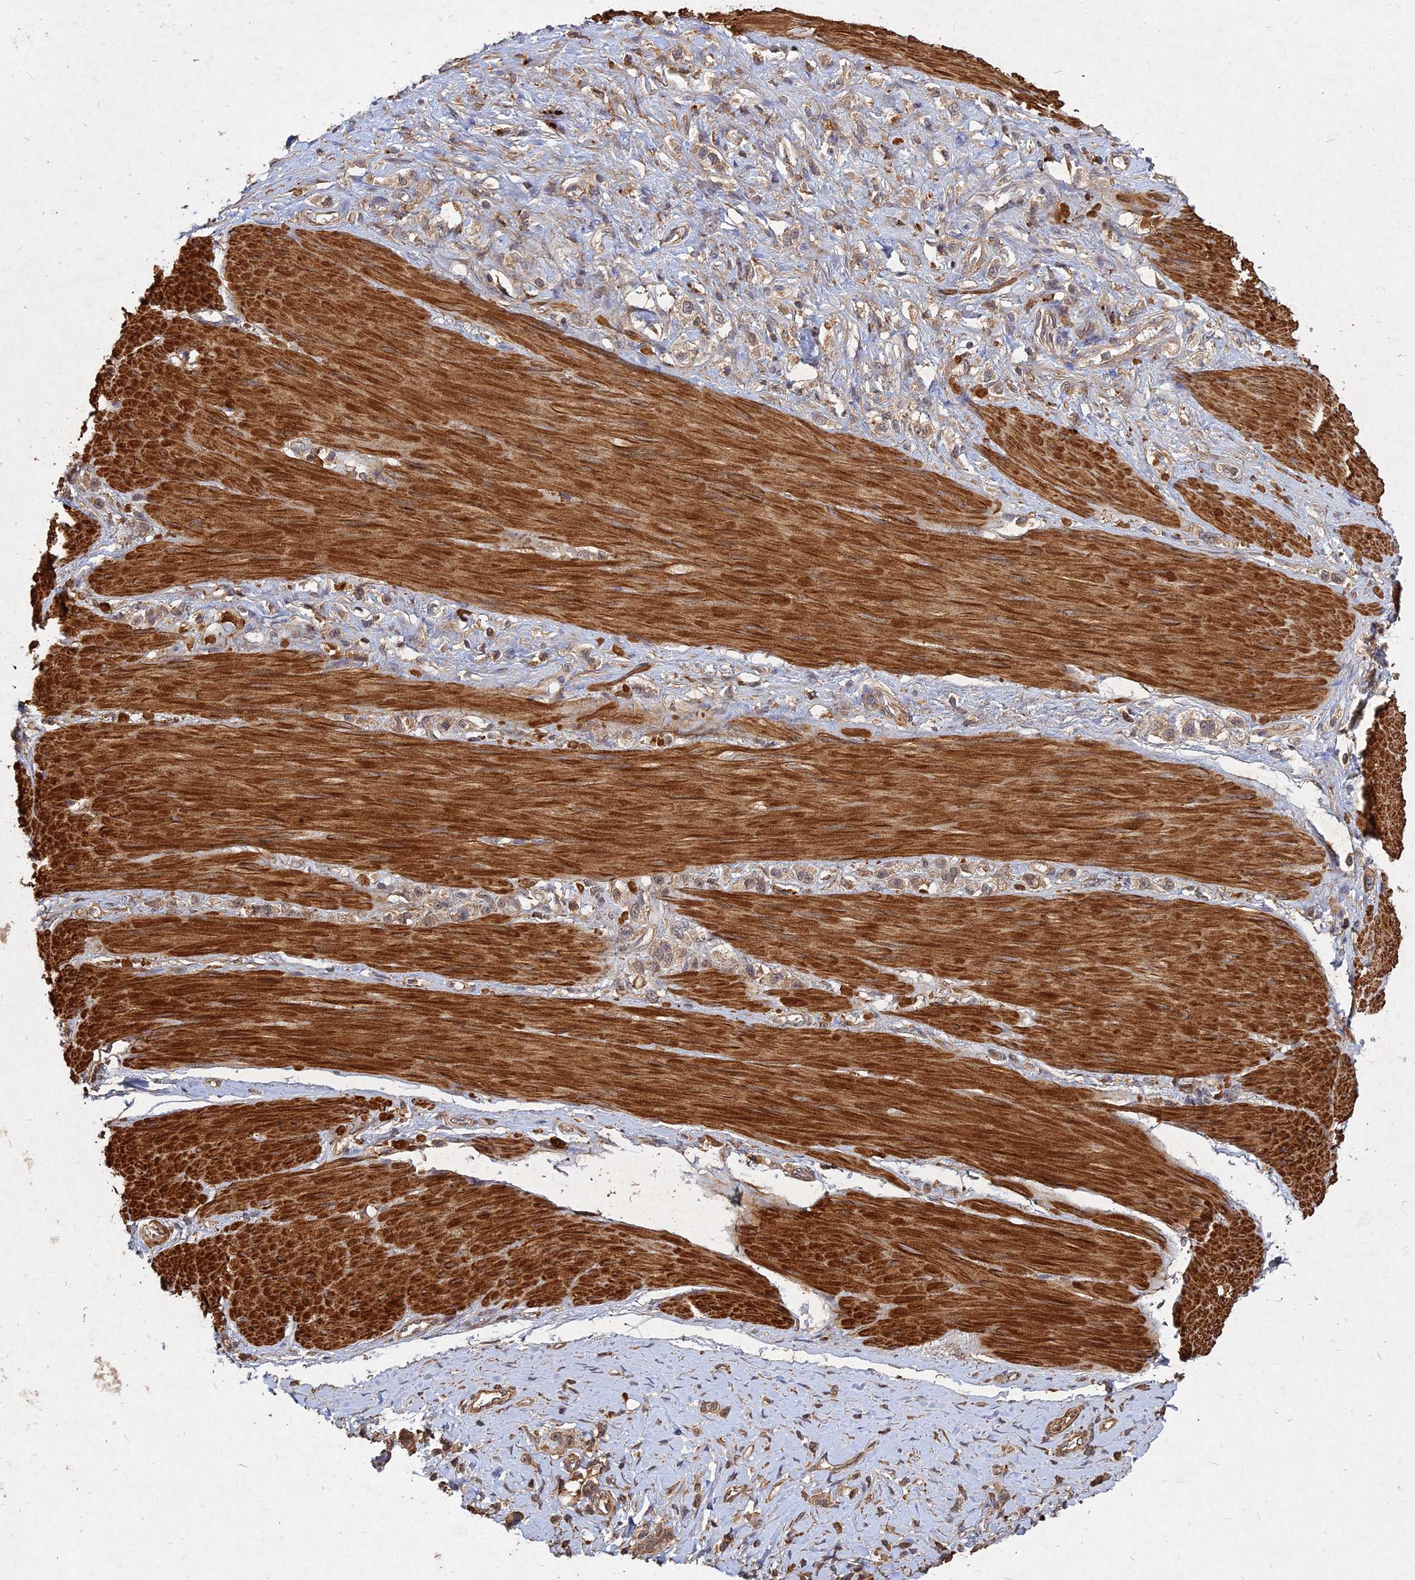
{"staining": {"intensity": "weak", "quantity": ">75%", "location": "cytoplasmic/membranous"}, "tissue": "stomach cancer", "cell_type": "Tumor cells", "image_type": "cancer", "snomed": [{"axis": "morphology", "description": "Adenocarcinoma, NOS"}, {"axis": "topography", "description": "Stomach"}], "caption": "Stomach cancer (adenocarcinoma) tissue reveals weak cytoplasmic/membranous positivity in about >75% of tumor cells, visualized by immunohistochemistry. The protein is stained brown, and the nuclei are stained in blue (DAB (3,3'-diaminobenzidine) IHC with brightfield microscopy, high magnification).", "gene": "UBE2W", "patient": {"sex": "female", "age": 65}}